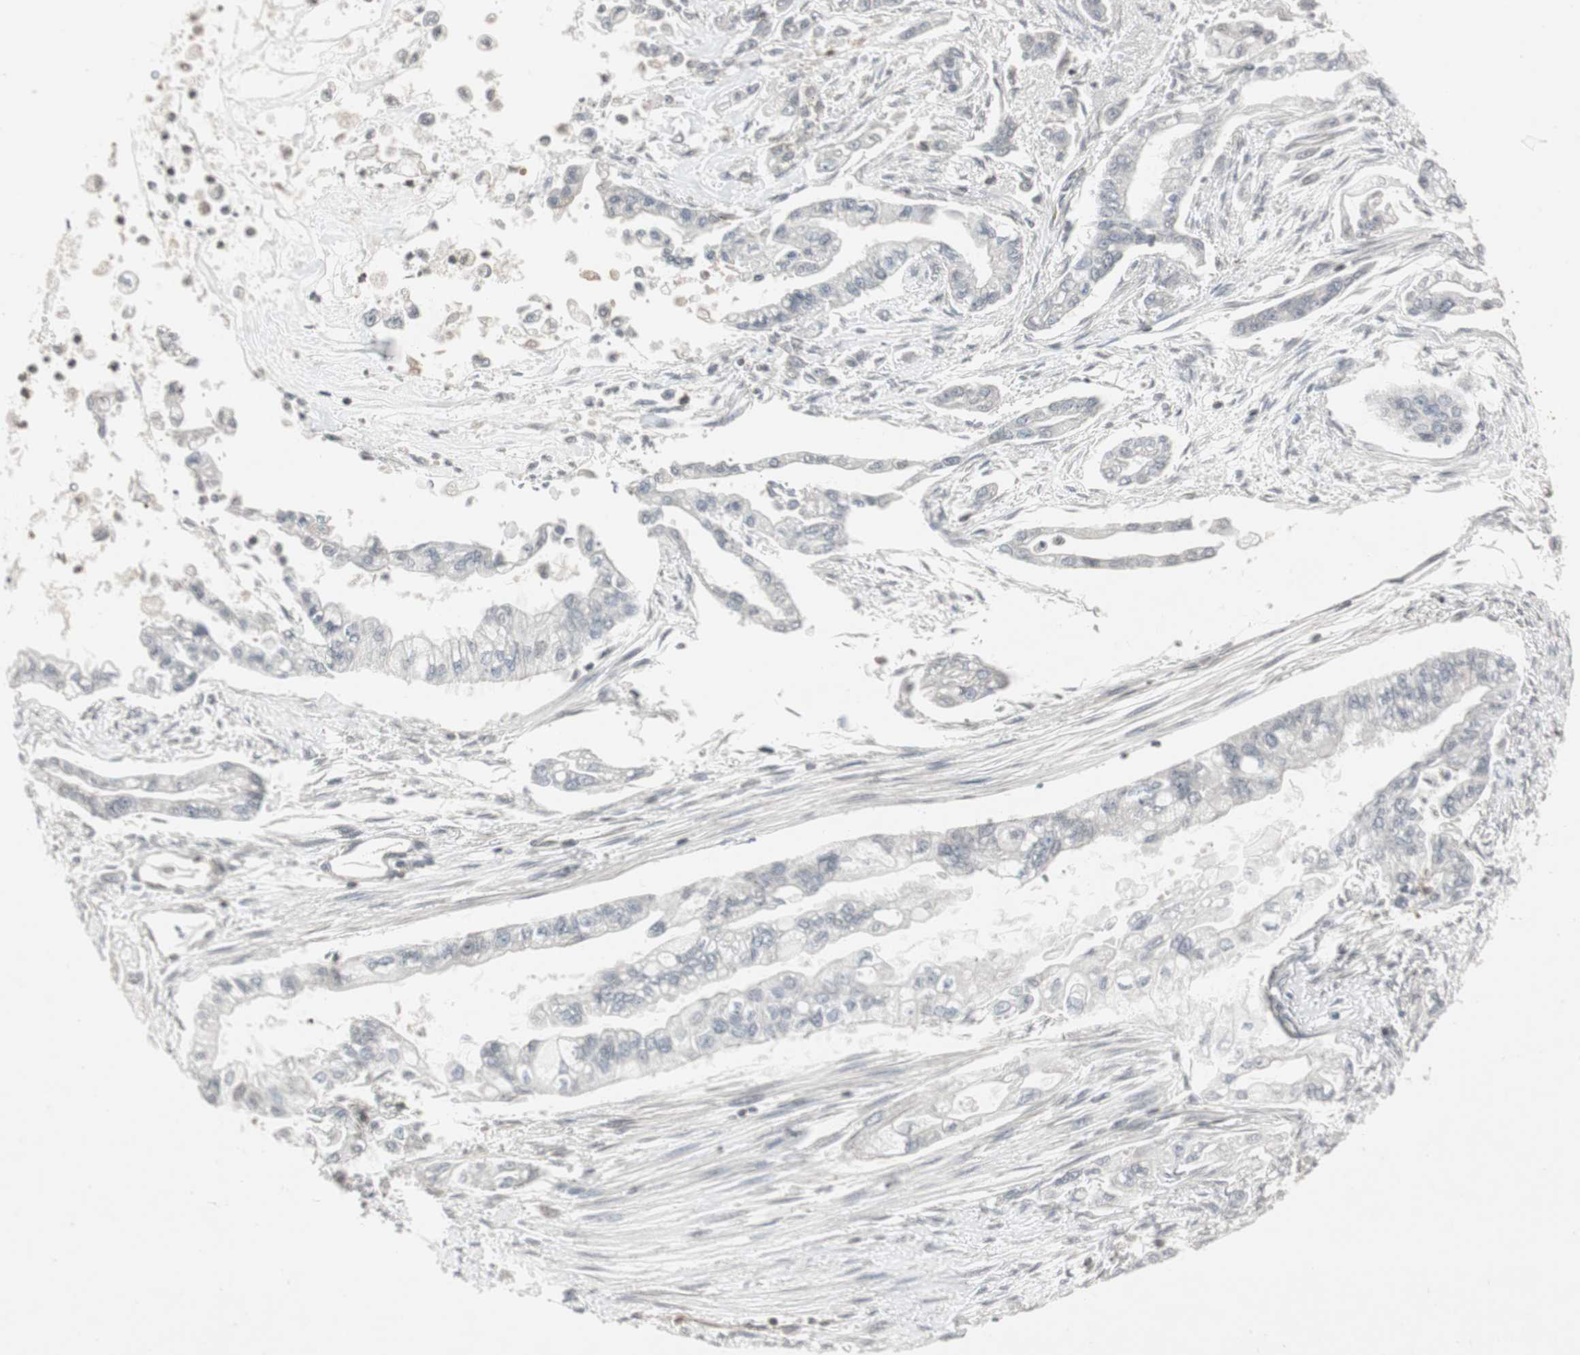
{"staining": {"intensity": "negative", "quantity": "none", "location": "none"}, "tissue": "pancreatic cancer", "cell_type": "Tumor cells", "image_type": "cancer", "snomed": [{"axis": "morphology", "description": "Normal tissue, NOS"}, {"axis": "topography", "description": "Pancreas"}], "caption": "IHC image of human pancreatic cancer stained for a protein (brown), which displays no staining in tumor cells.", "gene": "ARHGEF1", "patient": {"sex": "male", "age": 42}}